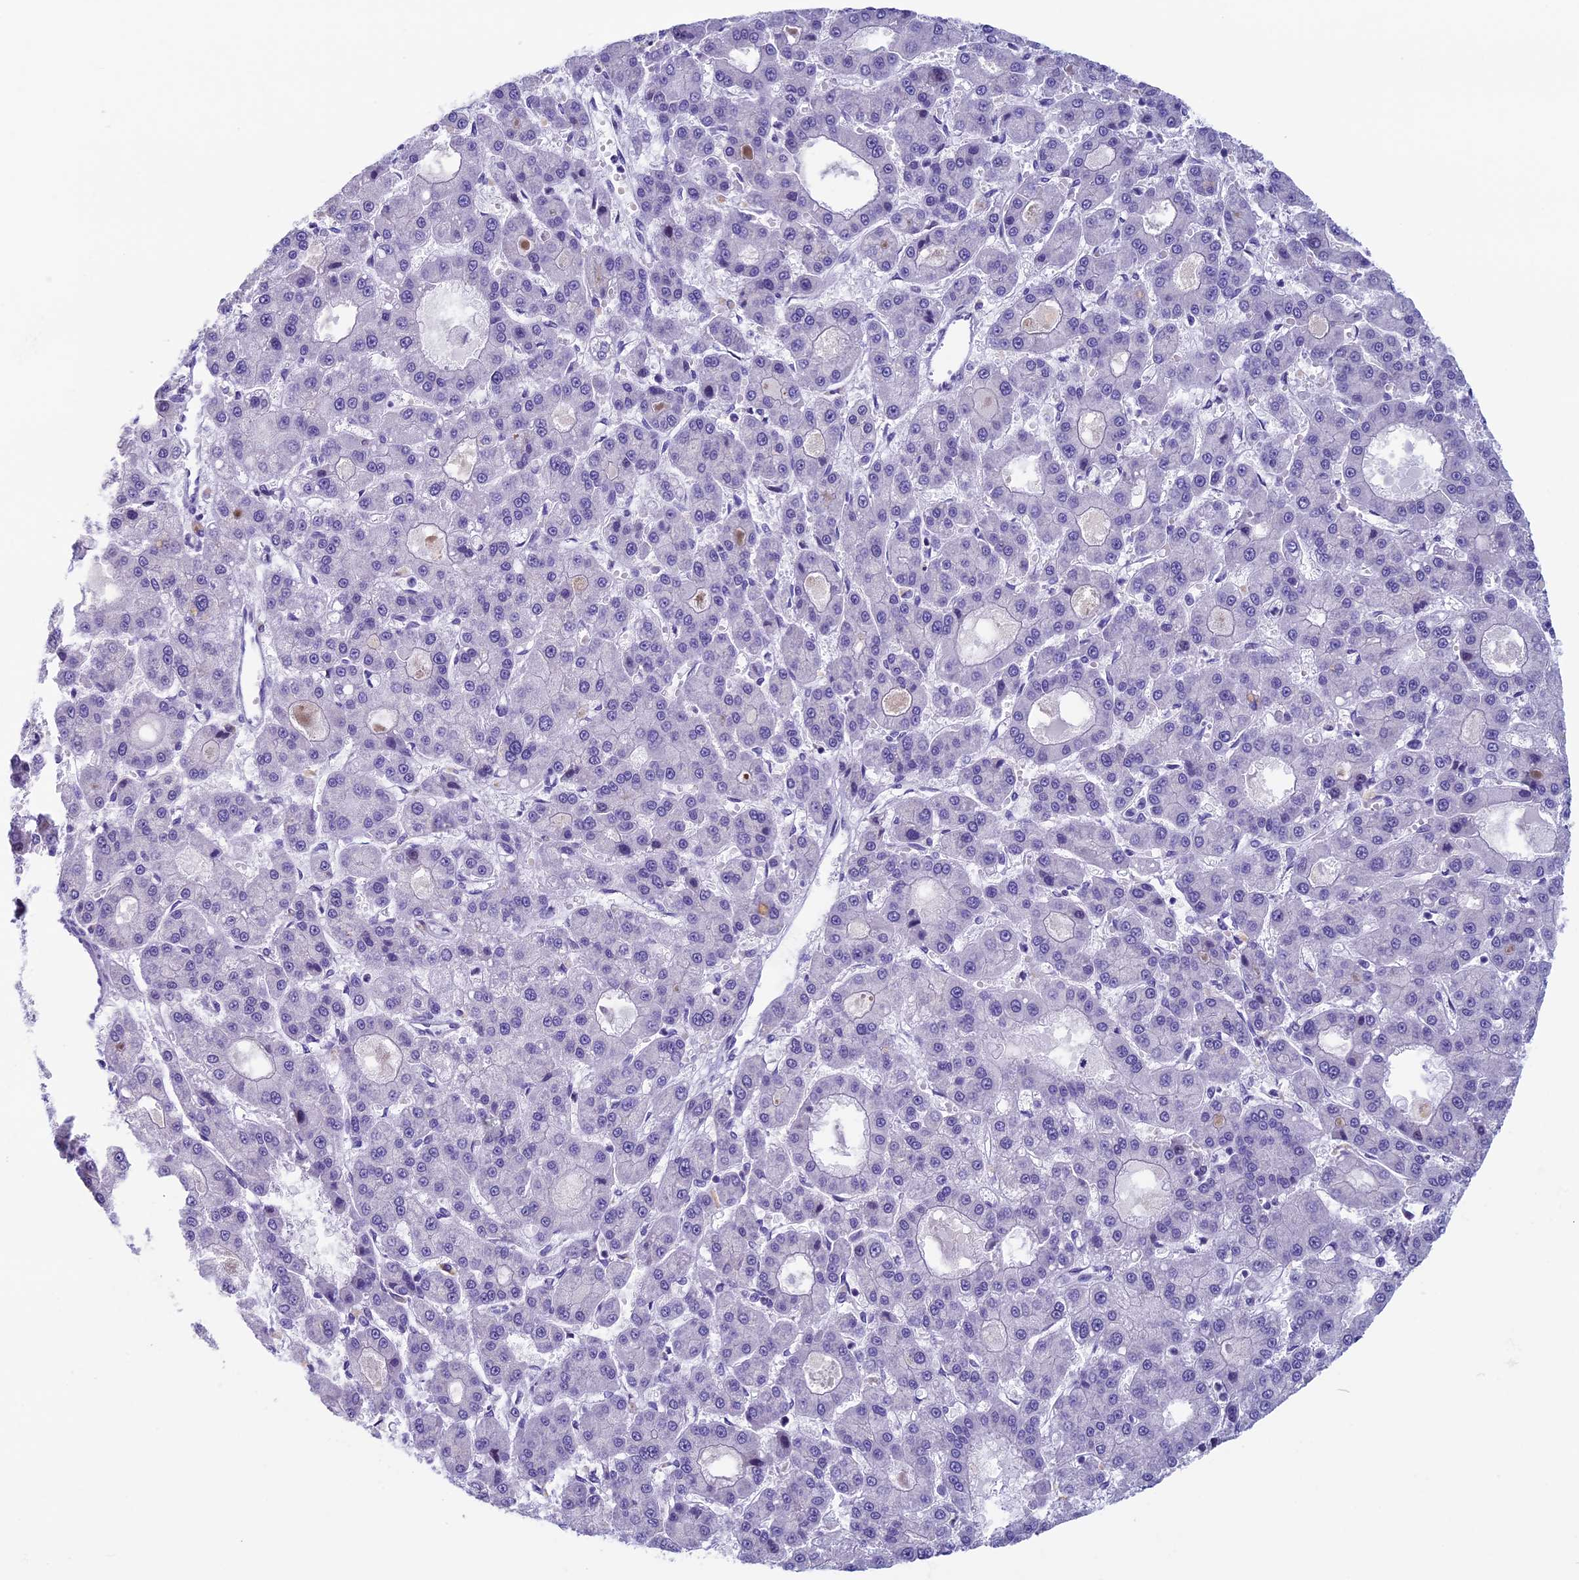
{"staining": {"intensity": "negative", "quantity": "none", "location": "none"}, "tissue": "liver cancer", "cell_type": "Tumor cells", "image_type": "cancer", "snomed": [{"axis": "morphology", "description": "Carcinoma, Hepatocellular, NOS"}, {"axis": "topography", "description": "Liver"}], "caption": "Tumor cells are negative for protein expression in human liver cancer.", "gene": "ZNF563", "patient": {"sex": "male", "age": 70}}